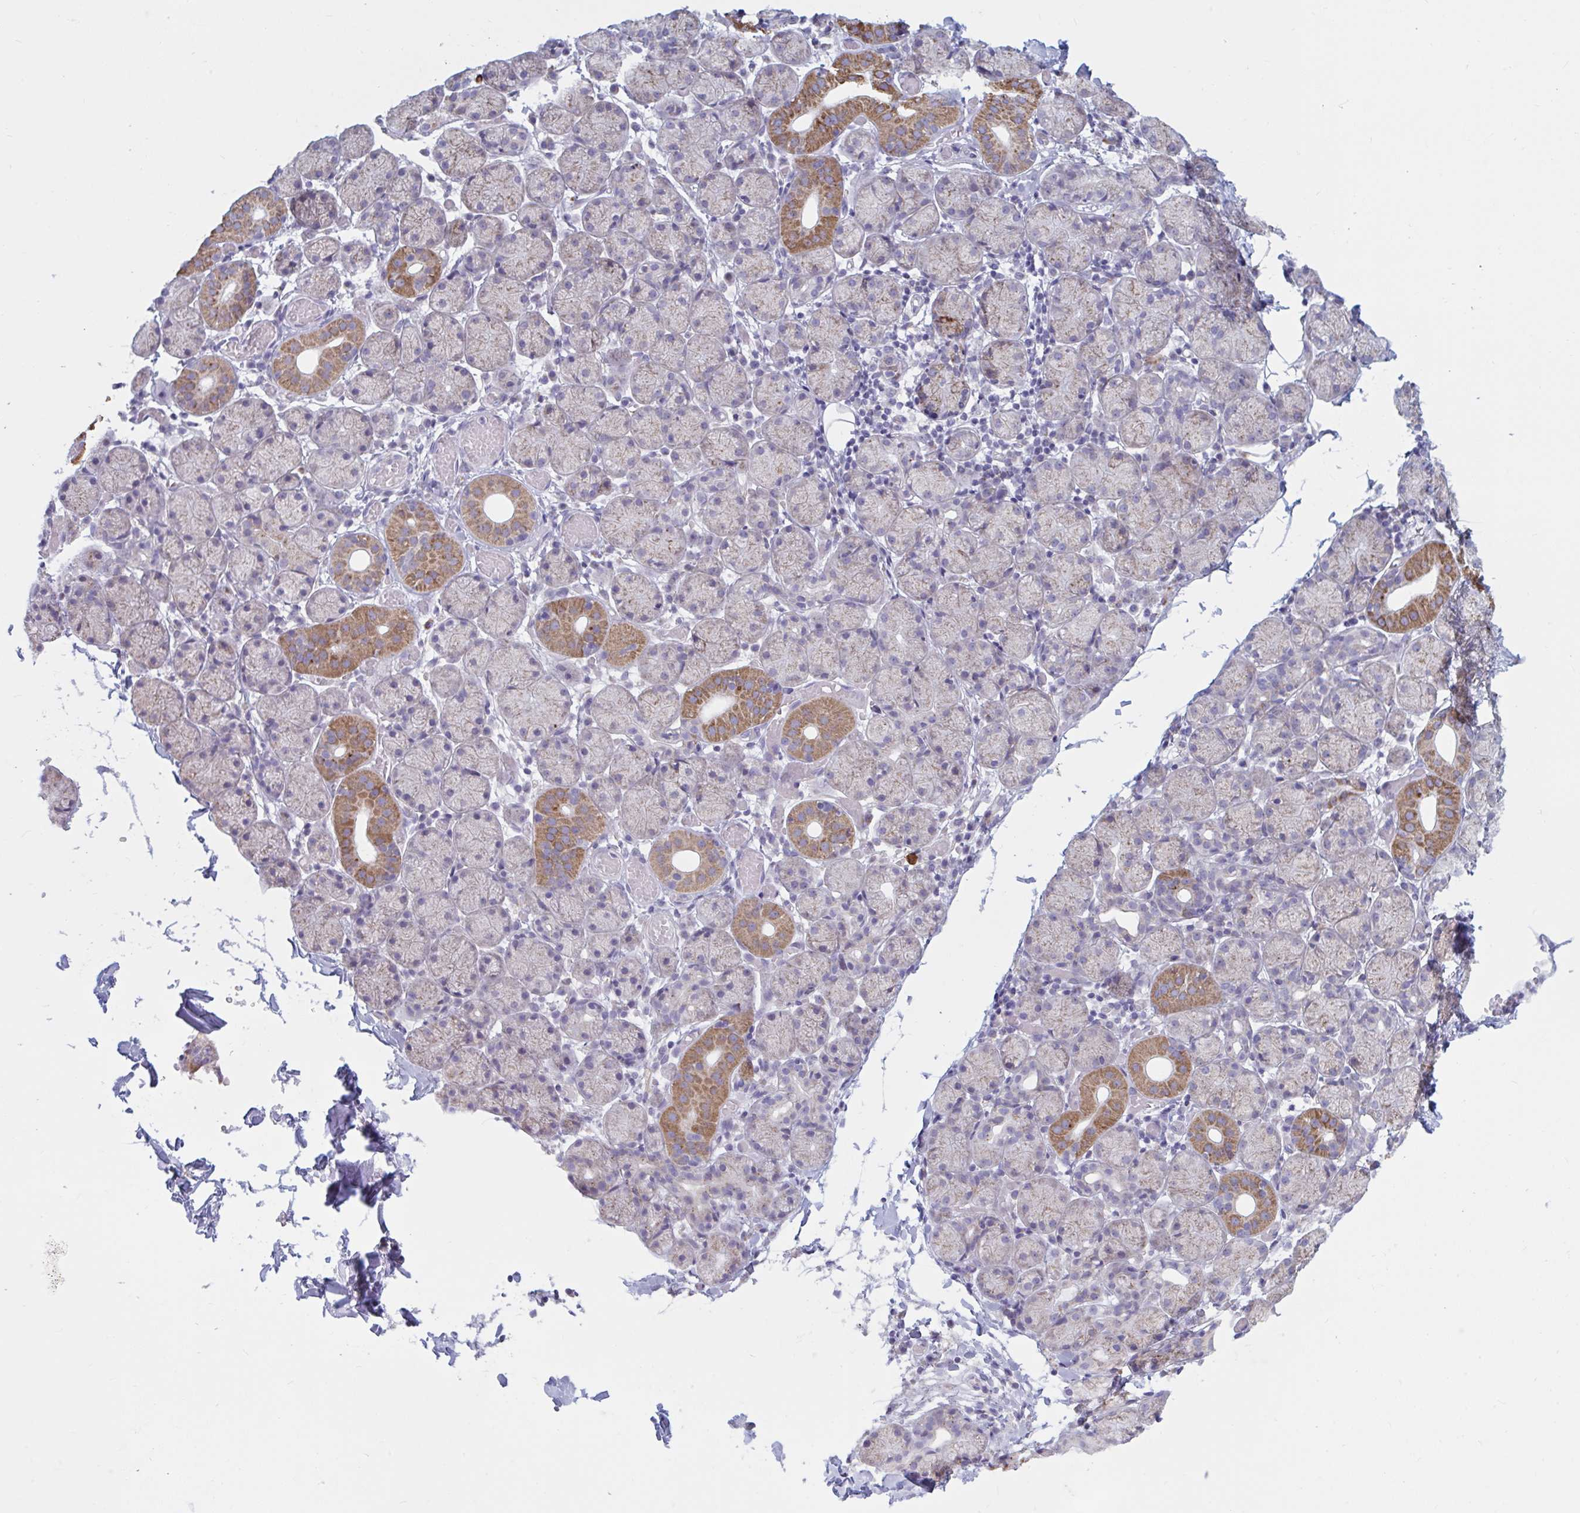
{"staining": {"intensity": "moderate", "quantity": "<25%", "location": "cytoplasmic/membranous"}, "tissue": "salivary gland", "cell_type": "Glandular cells", "image_type": "normal", "snomed": [{"axis": "morphology", "description": "Normal tissue, NOS"}, {"axis": "topography", "description": "Salivary gland"}], "caption": "A brown stain labels moderate cytoplasmic/membranous positivity of a protein in glandular cells of benign human salivary gland. Using DAB (3,3'-diaminobenzidine) (brown) and hematoxylin (blue) stains, captured at high magnification using brightfield microscopy.", "gene": "ATG9A", "patient": {"sex": "female", "age": 24}}